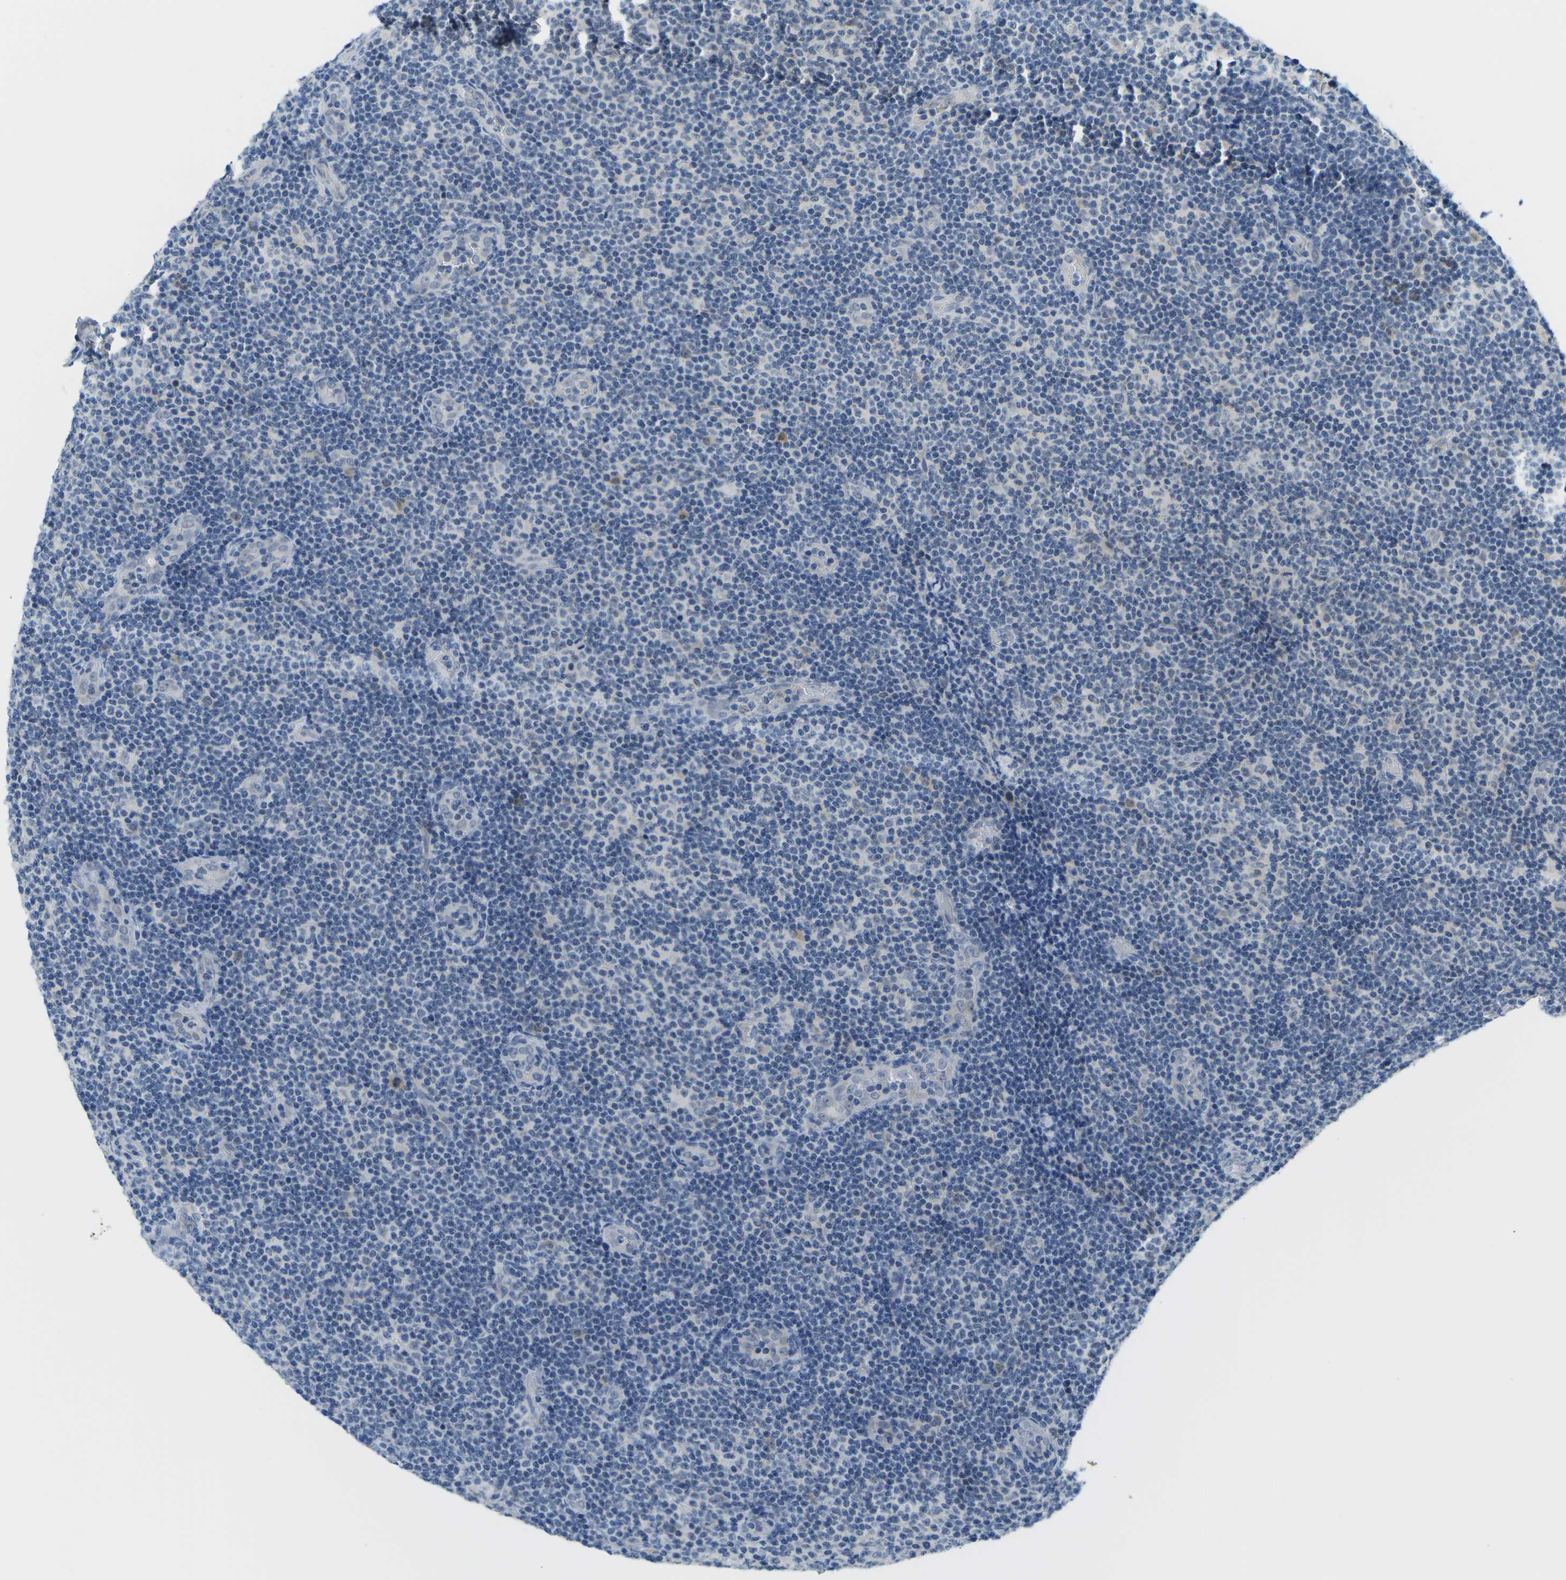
{"staining": {"intensity": "negative", "quantity": "none", "location": "none"}, "tissue": "lymphoma", "cell_type": "Tumor cells", "image_type": "cancer", "snomed": [{"axis": "morphology", "description": "Malignant lymphoma, non-Hodgkin's type, Low grade"}, {"axis": "topography", "description": "Lymph node"}], "caption": "Image shows no significant protein positivity in tumor cells of low-grade malignant lymphoma, non-Hodgkin's type.", "gene": "PSAT1", "patient": {"sex": "male", "age": 83}}